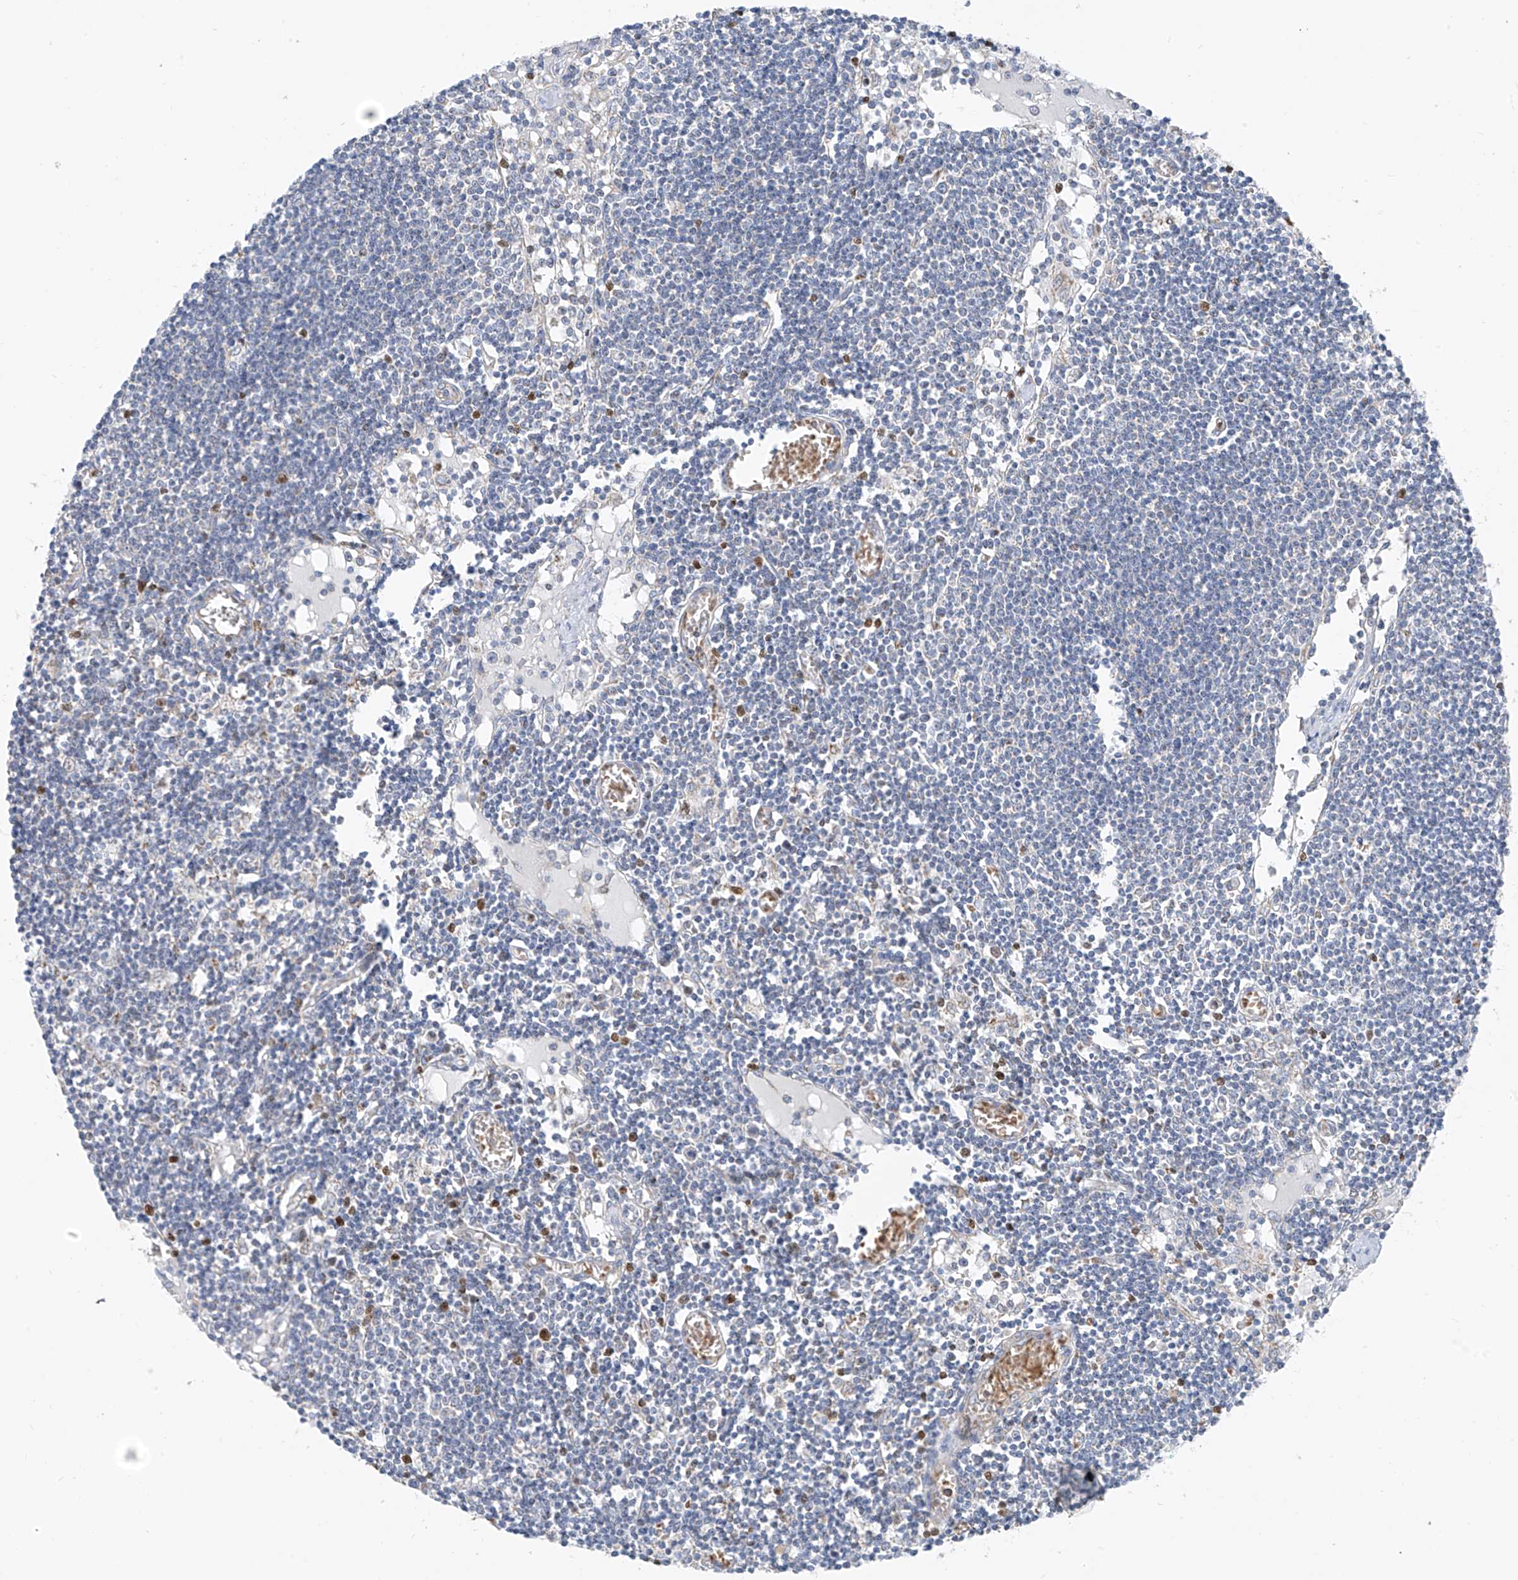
{"staining": {"intensity": "negative", "quantity": "none", "location": "none"}, "tissue": "lymph node", "cell_type": "Germinal center cells", "image_type": "normal", "snomed": [{"axis": "morphology", "description": "Normal tissue, NOS"}, {"axis": "topography", "description": "Lymph node"}], "caption": "Immunohistochemistry (IHC) image of normal lymph node: human lymph node stained with DAB (3,3'-diaminobenzidine) demonstrates no significant protein expression in germinal center cells.", "gene": "EOMES", "patient": {"sex": "female", "age": 11}}